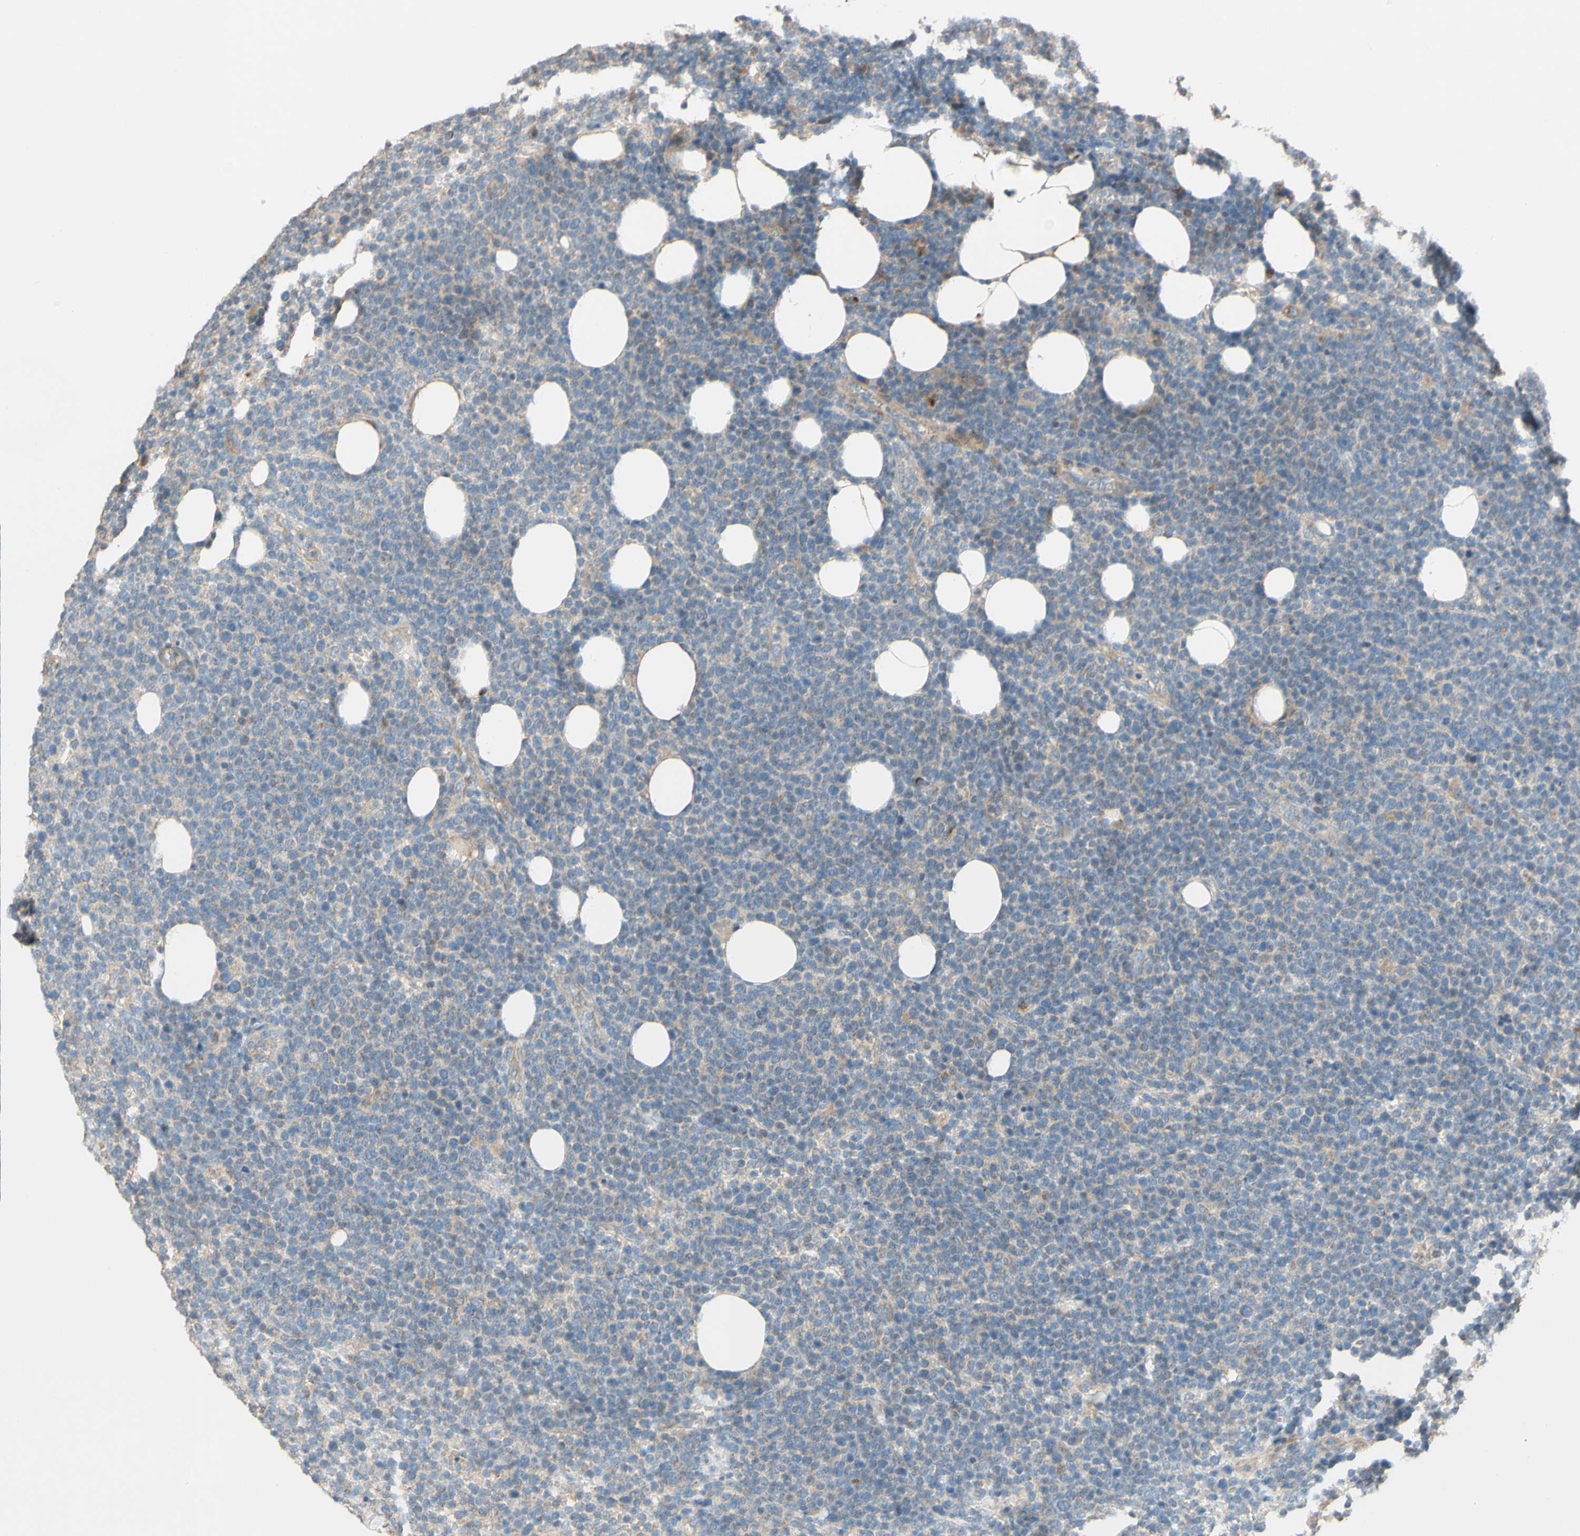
{"staining": {"intensity": "weak", "quantity": "<25%", "location": "cytoplasmic/membranous"}, "tissue": "lymphoma", "cell_type": "Tumor cells", "image_type": "cancer", "snomed": [{"axis": "morphology", "description": "Malignant lymphoma, non-Hodgkin's type, High grade"}, {"axis": "topography", "description": "Lymph node"}], "caption": "Immunohistochemistry of malignant lymphoma, non-Hodgkin's type (high-grade) demonstrates no expression in tumor cells.", "gene": "DKK3", "patient": {"sex": "male", "age": 61}}